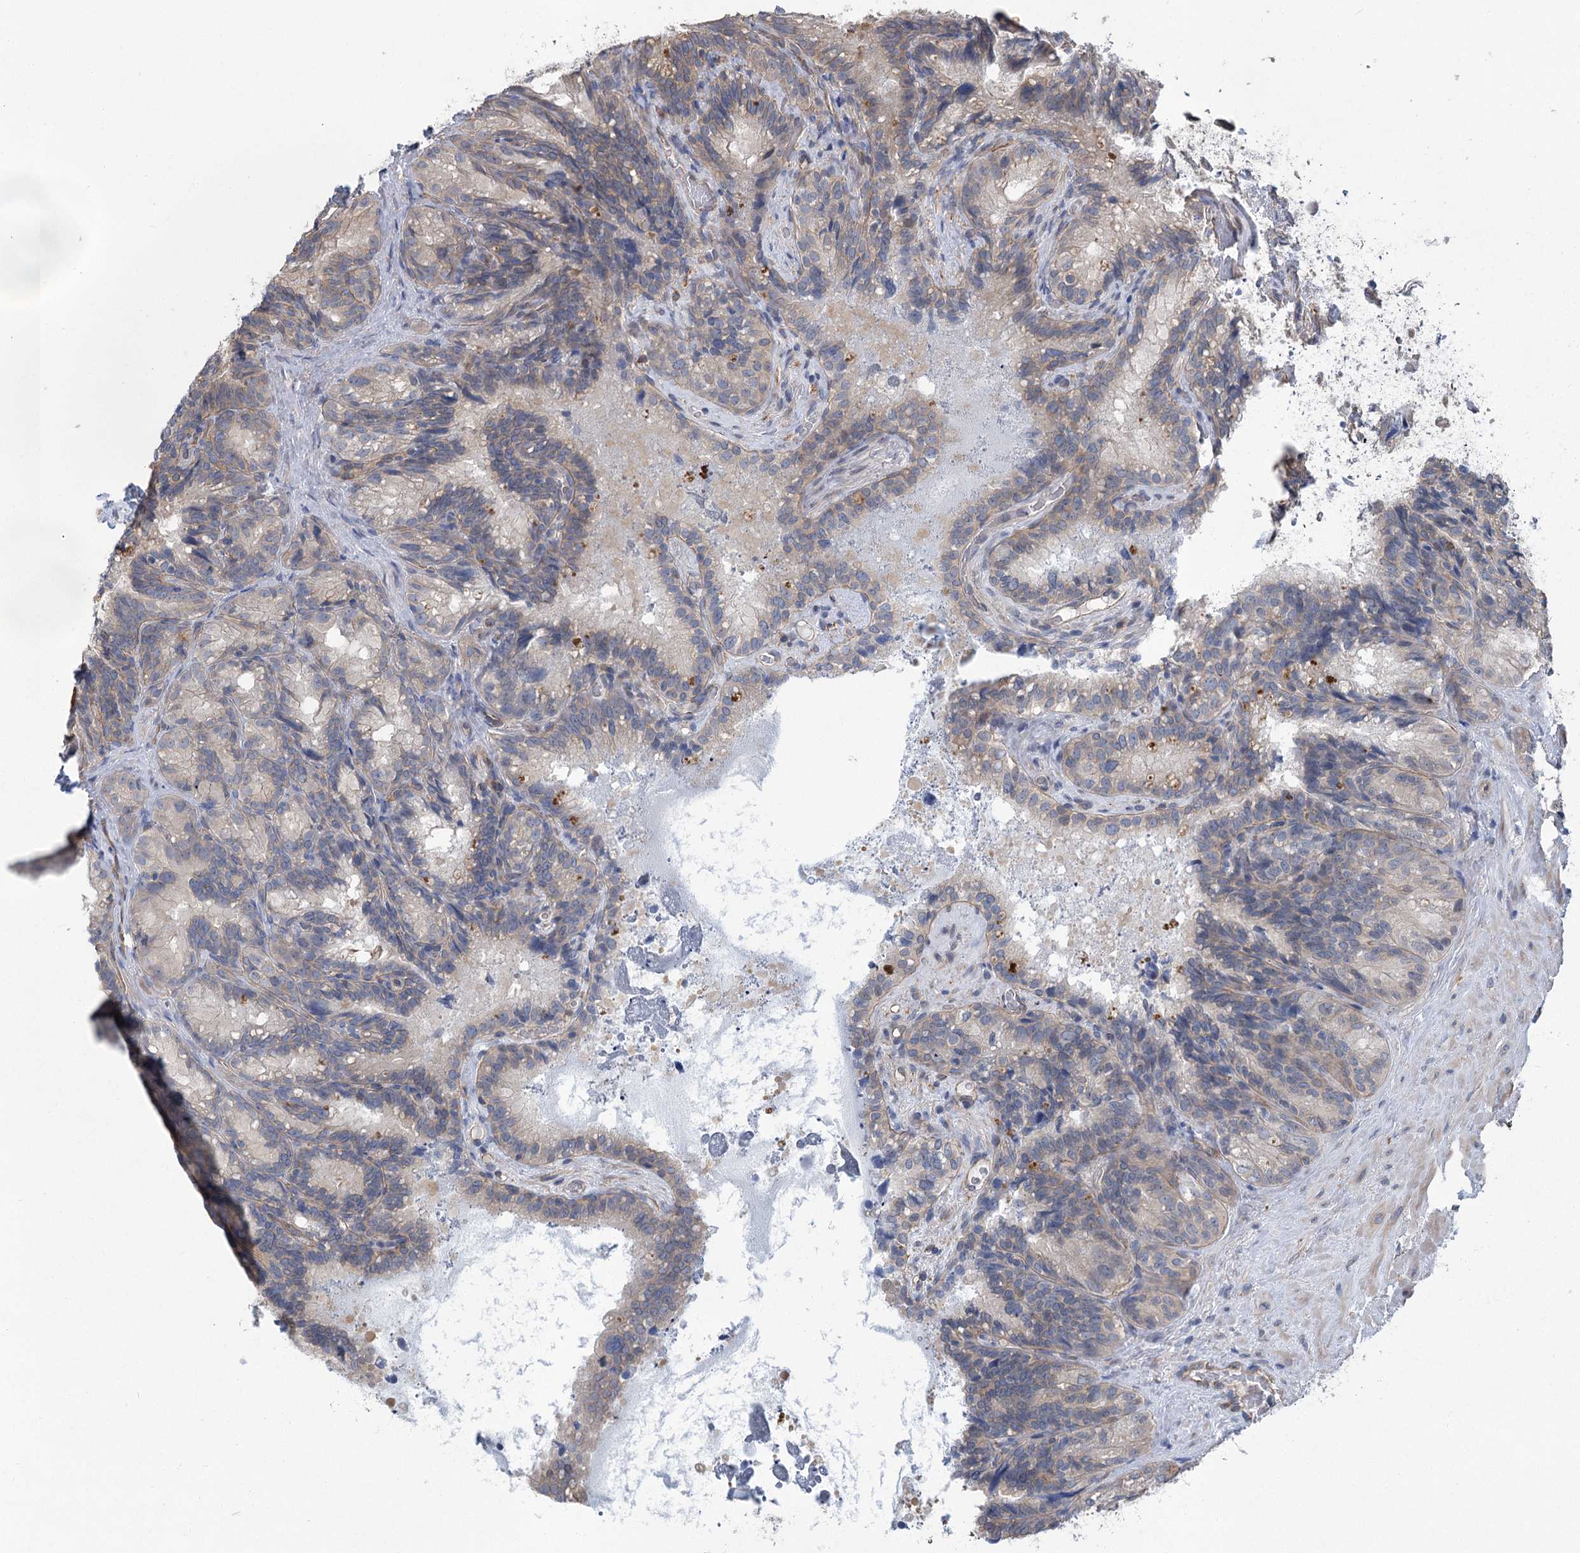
{"staining": {"intensity": "weak", "quantity": "<25%", "location": "cytoplasmic/membranous"}, "tissue": "seminal vesicle", "cell_type": "Glandular cells", "image_type": "normal", "snomed": [{"axis": "morphology", "description": "Normal tissue, NOS"}, {"axis": "topography", "description": "Seminal veicle"}], "caption": "This is a photomicrograph of immunohistochemistry staining of normal seminal vesicle, which shows no expression in glandular cells. (Brightfield microscopy of DAB (3,3'-diaminobenzidine) IHC at high magnification).", "gene": "RWDD4", "patient": {"sex": "male", "age": 60}}